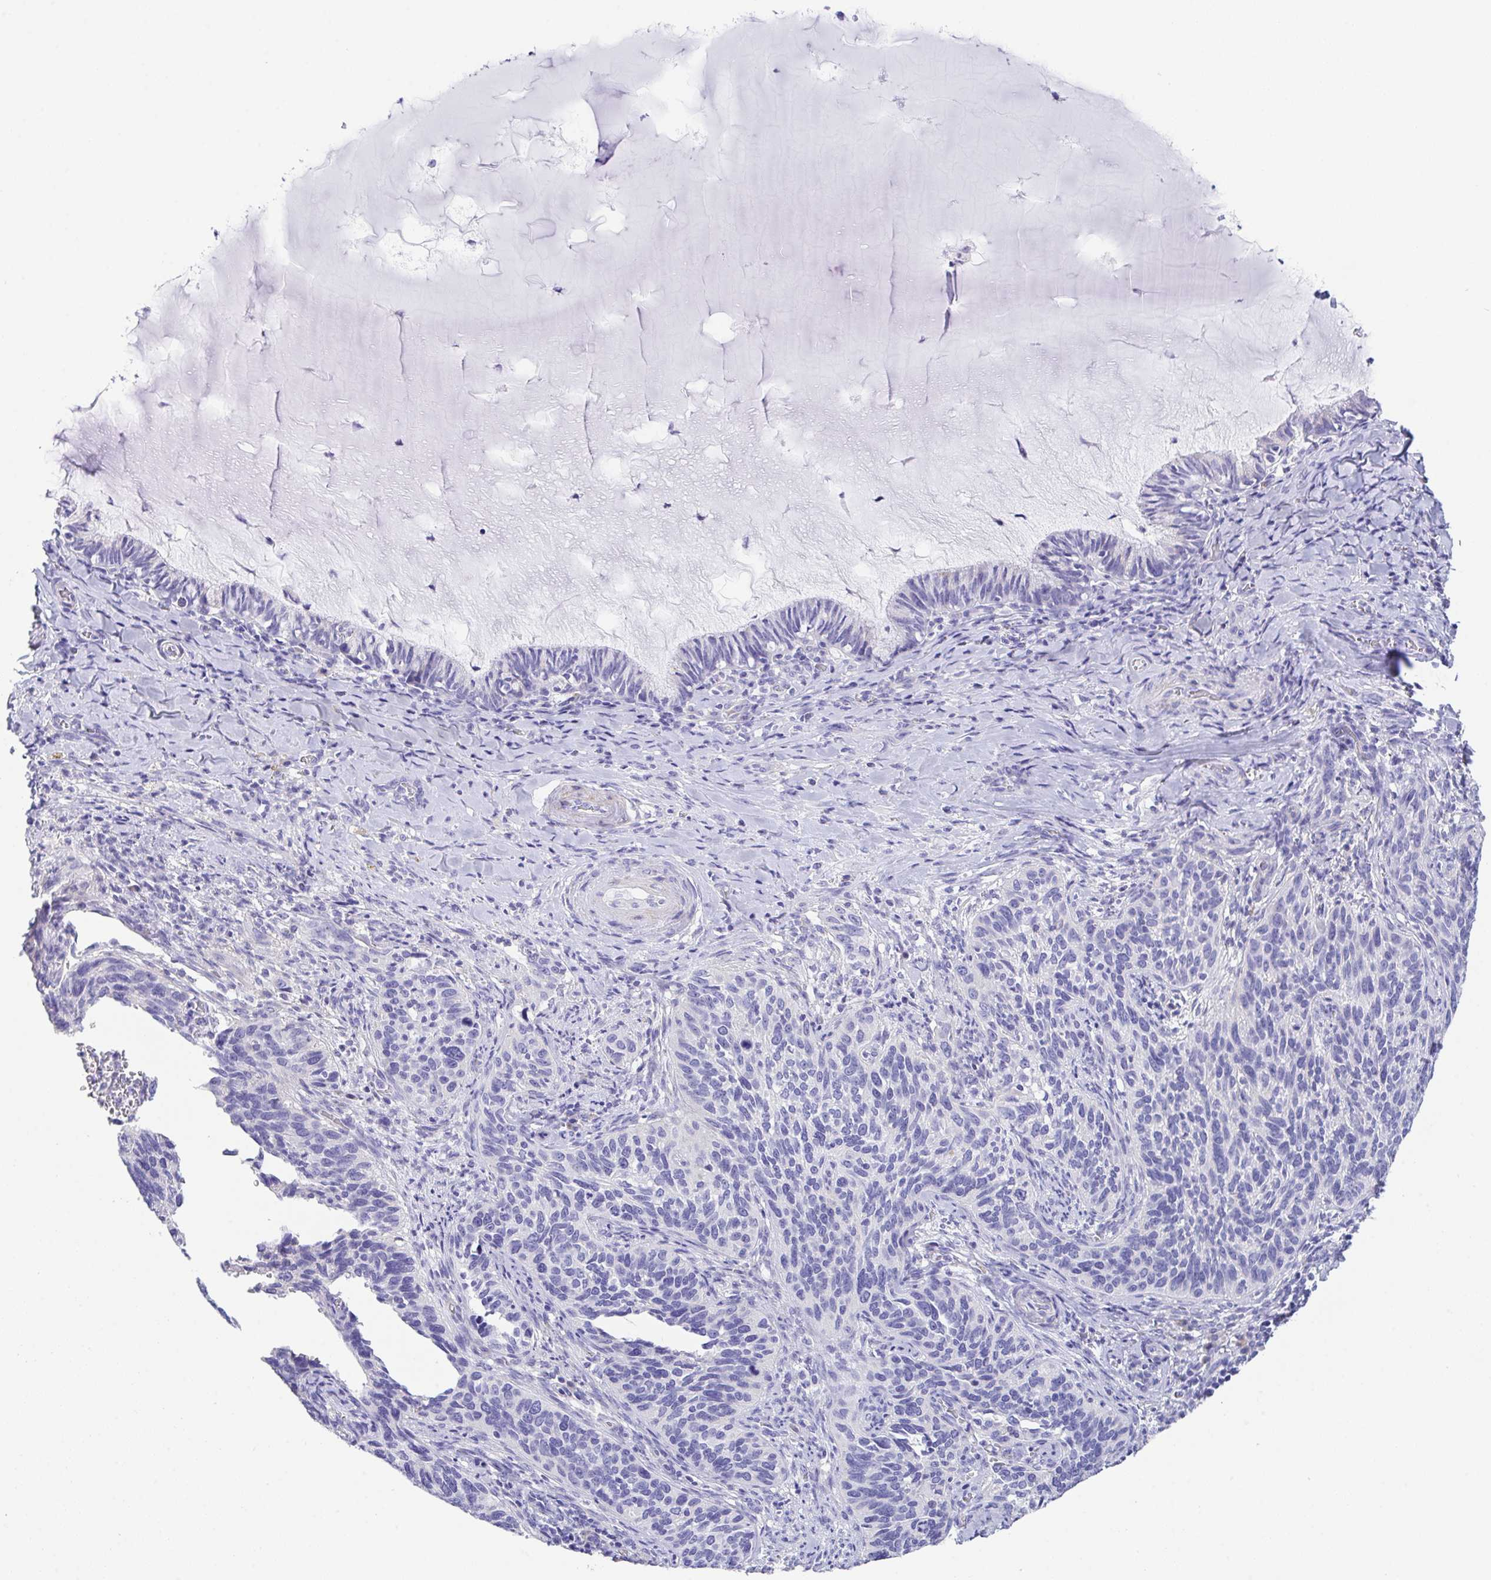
{"staining": {"intensity": "negative", "quantity": "none", "location": "none"}, "tissue": "cervical cancer", "cell_type": "Tumor cells", "image_type": "cancer", "snomed": [{"axis": "morphology", "description": "Squamous cell carcinoma, NOS"}, {"axis": "topography", "description": "Cervix"}], "caption": "IHC photomicrograph of human squamous cell carcinoma (cervical) stained for a protein (brown), which reveals no expression in tumor cells.", "gene": "TMEM106B", "patient": {"sex": "female", "age": 51}}